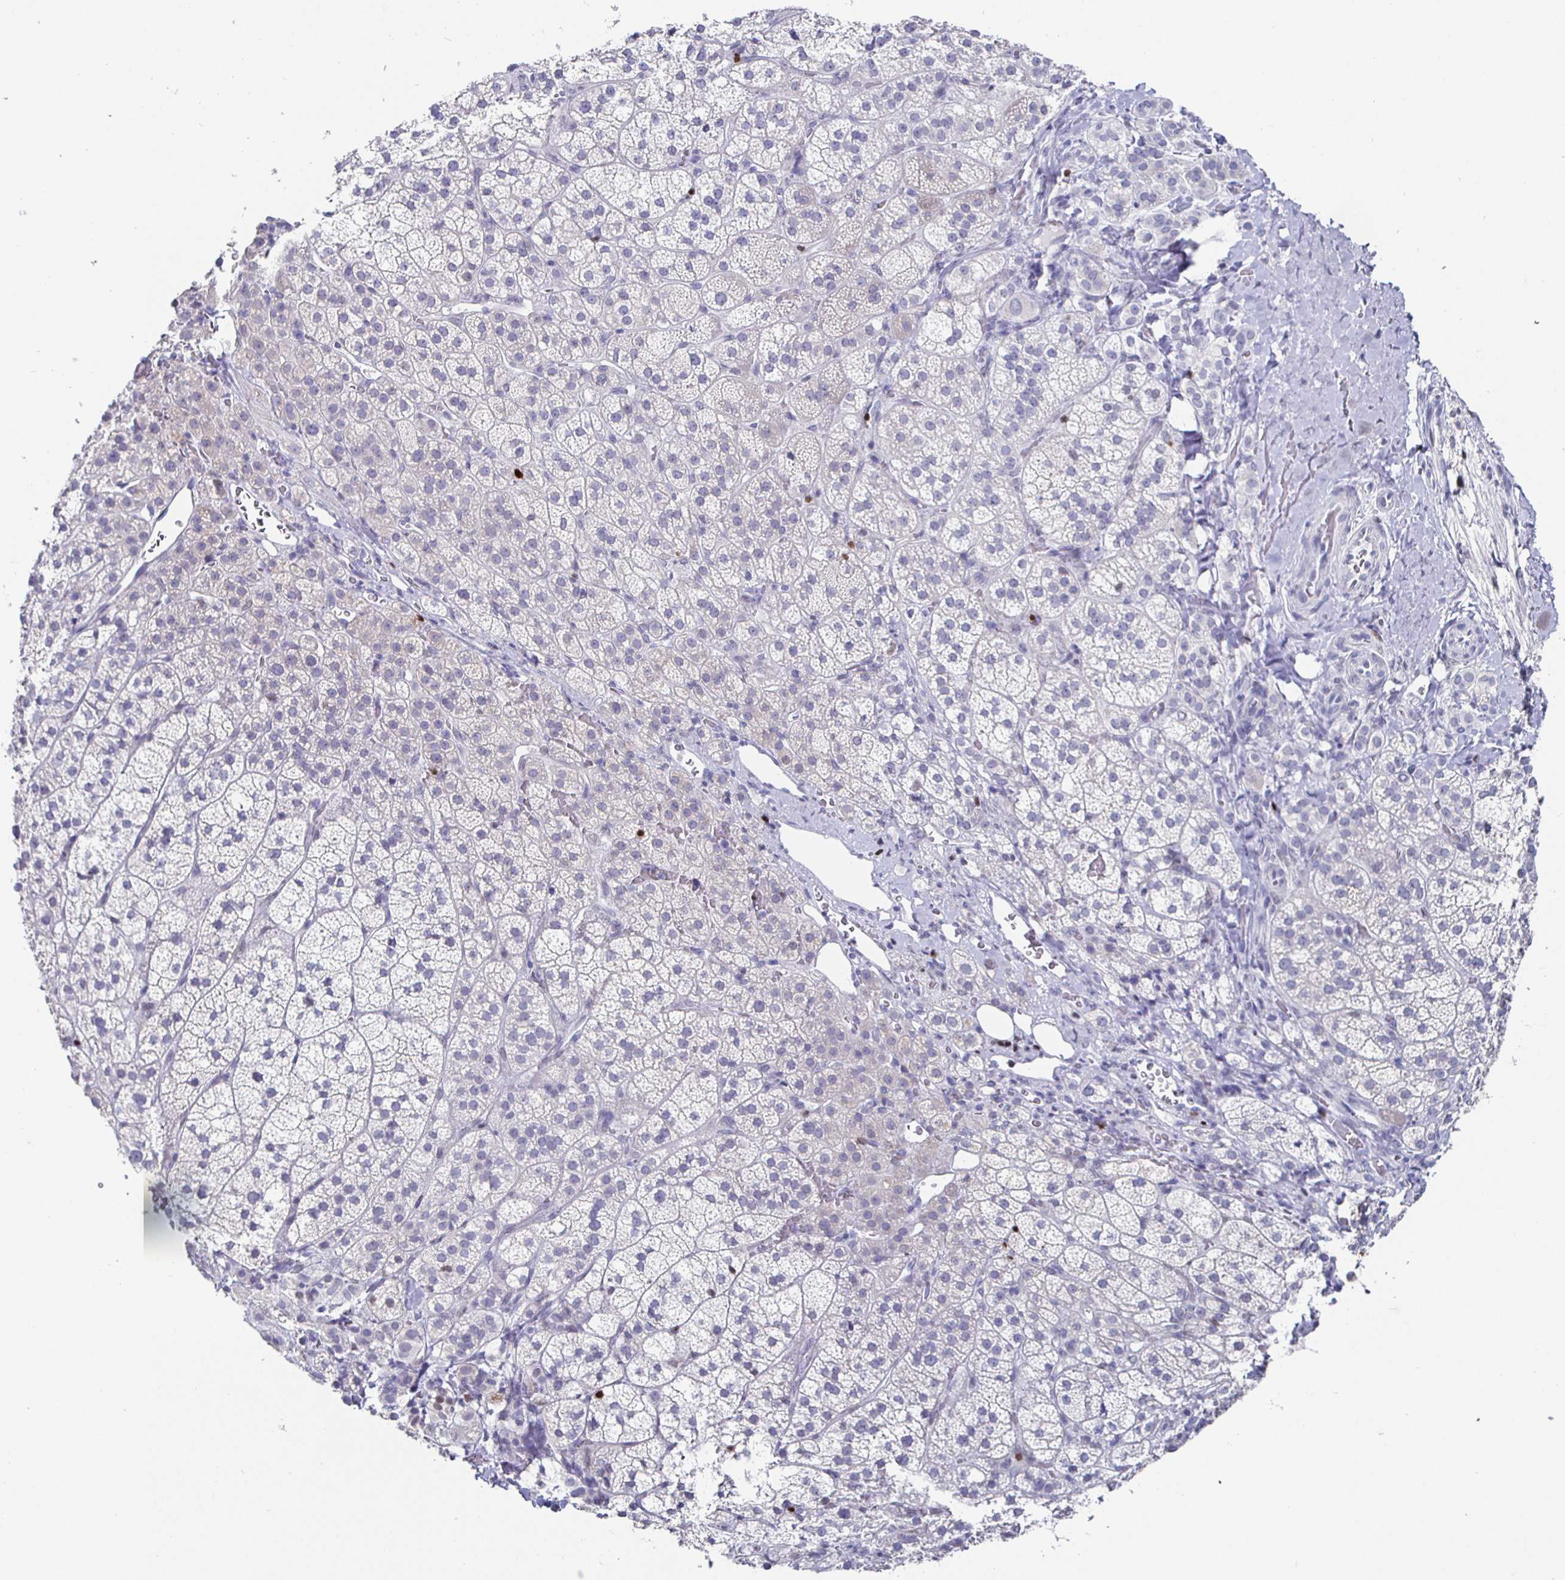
{"staining": {"intensity": "weak", "quantity": "<25%", "location": "cytoplasmic/membranous"}, "tissue": "adrenal gland", "cell_type": "Glandular cells", "image_type": "normal", "snomed": [{"axis": "morphology", "description": "Normal tissue, NOS"}, {"axis": "topography", "description": "Adrenal gland"}], "caption": "Glandular cells show no significant positivity in normal adrenal gland.", "gene": "RUNX2", "patient": {"sex": "female", "age": 60}}